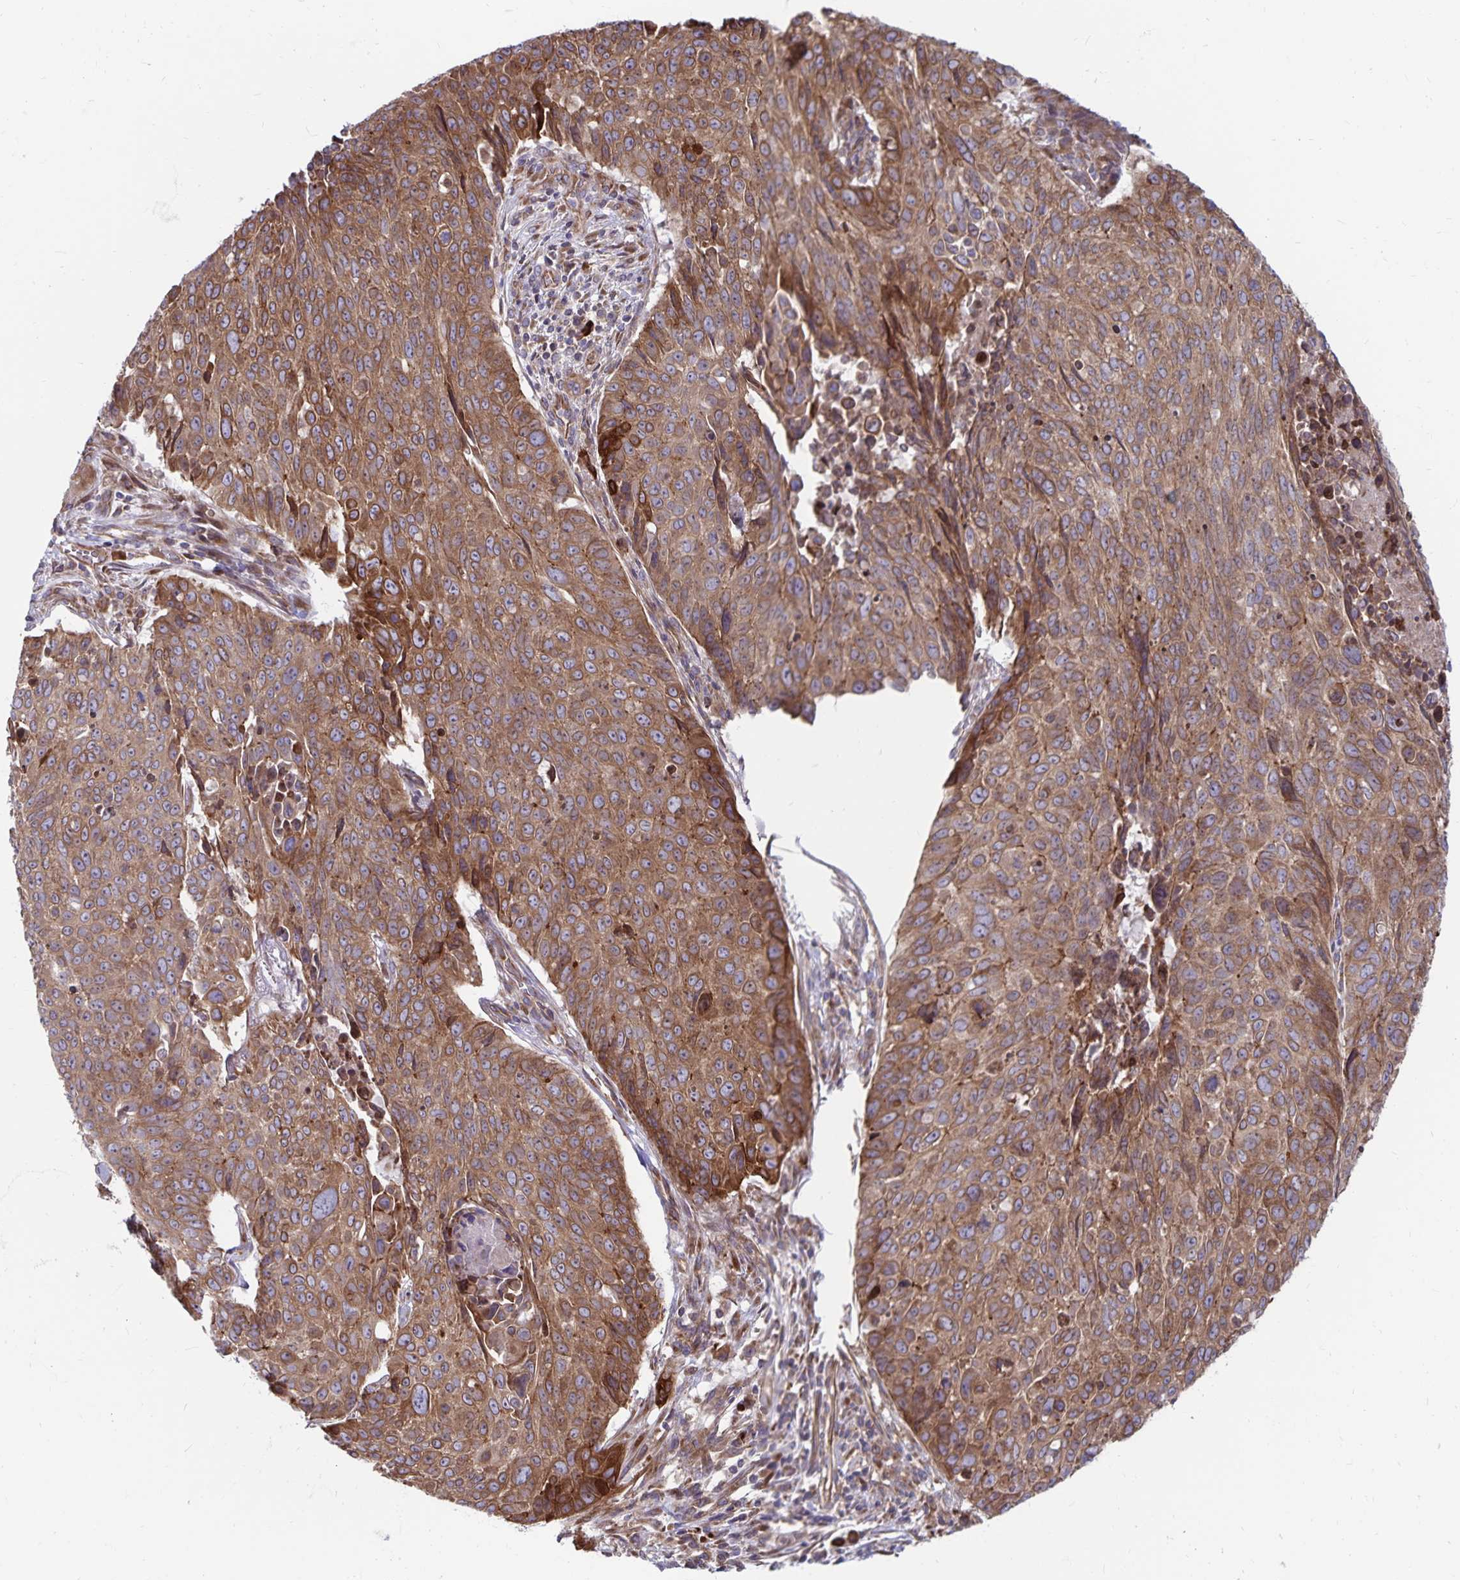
{"staining": {"intensity": "moderate", "quantity": ">75%", "location": "cytoplasmic/membranous"}, "tissue": "lung cancer", "cell_type": "Tumor cells", "image_type": "cancer", "snomed": [{"axis": "morphology", "description": "Normal tissue, NOS"}, {"axis": "morphology", "description": "Squamous cell carcinoma, NOS"}, {"axis": "topography", "description": "Bronchus"}, {"axis": "topography", "description": "Lung"}], "caption": "IHC staining of lung squamous cell carcinoma, which demonstrates medium levels of moderate cytoplasmic/membranous staining in approximately >75% of tumor cells indicating moderate cytoplasmic/membranous protein positivity. The staining was performed using DAB (3,3'-diaminobenzidine) (brown) for protein detection and nuclei were counterstained in hematoxylin (blue).", "gene": "SEC62", "patient": {"sex": "male", "age": 64}}